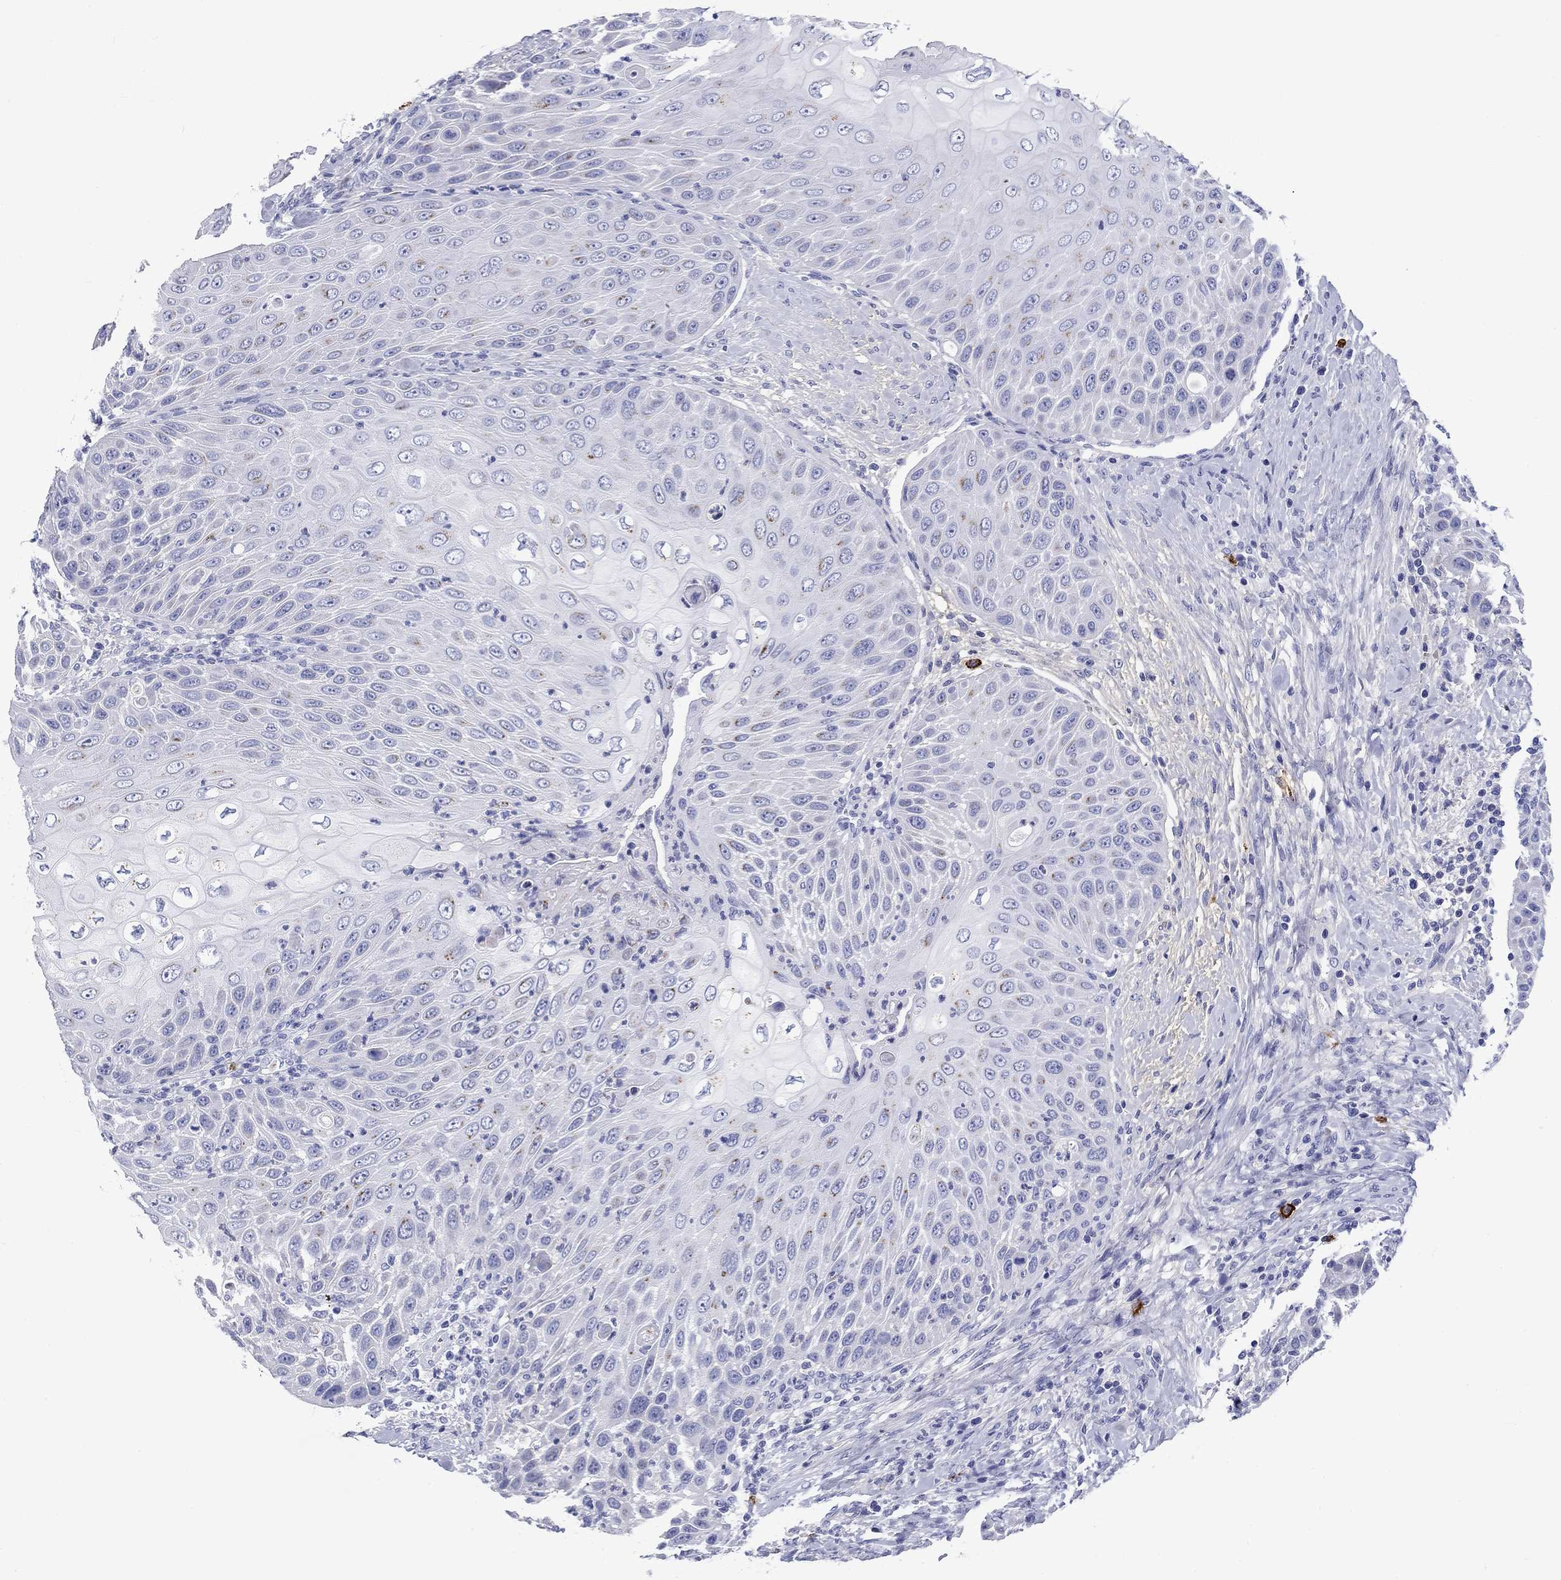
{"staining": {"intensity": "negative", "quantity": "none", "location": "none"}, "tissue": "head and neck cancer", "cell_type": "Tumor cells", "image_type": "cancer", "snomed": [{"axis": "morphology", "description": "Squamous cell carcinoma, NOS"}, {"axis": "topography", "description": "Head-Neck"}], "caption": "Immunohistochemical staining of human head and neck cancer (squamous cell carcinoma) demonstrates no significant positivity in tumor cells. (DAB (3,3'-diaminobenzidine) IHC, high magnification).", "gene": "CD40LG", "patient": {"sex": "male", "age": 69}}